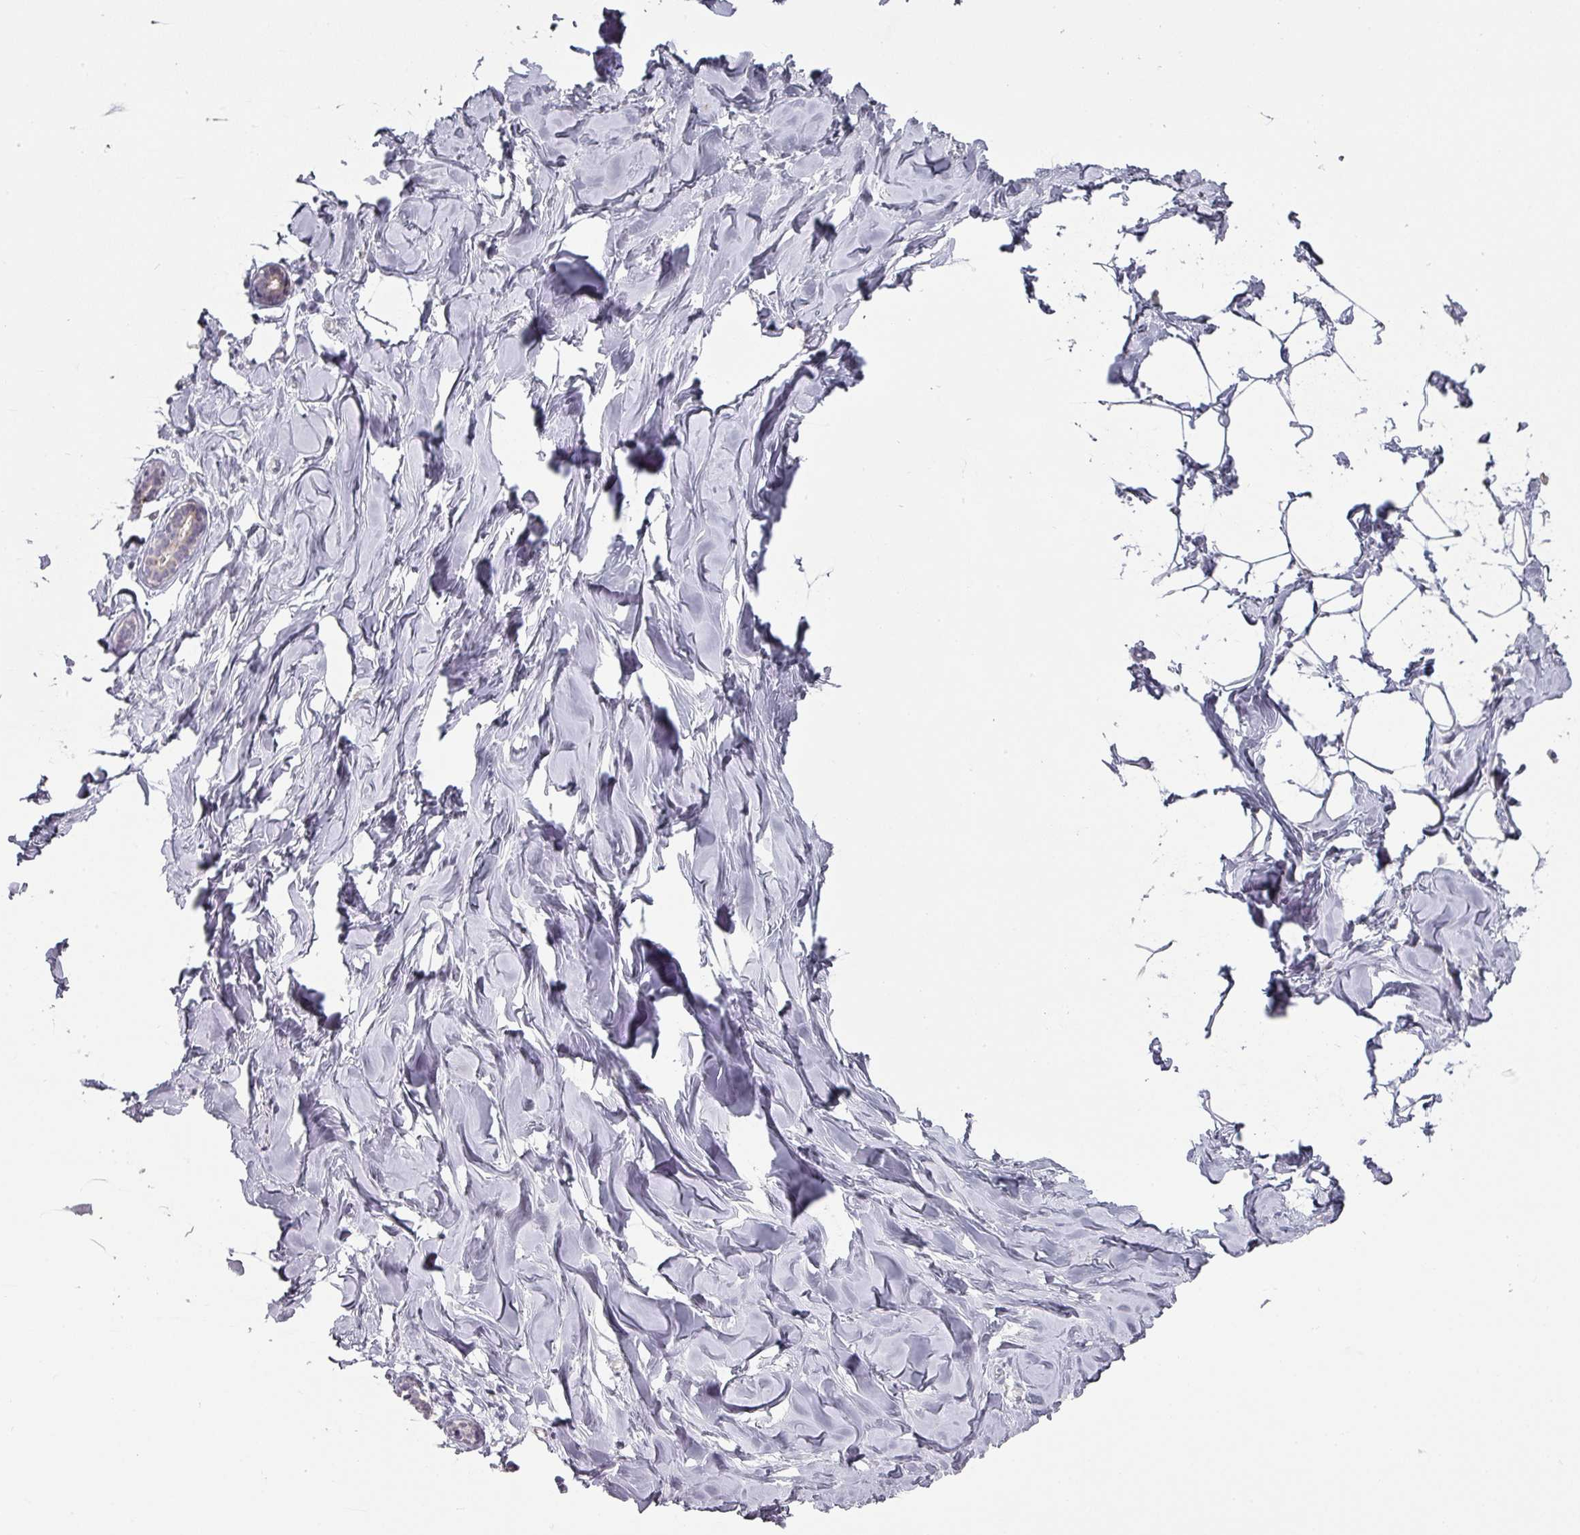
{"staining": {"intensity": "negative", "quantity": "none", "location": "none"}, "tissue": "breast", "cell_type": "Adipocytes", "image_type": "normal", "snomed": [{"axis": "morphology", "description": "Normal tissue, NOS"}, {"axis": "topography", "description": "Breast"}], "caption": "Human breast stained for a protein using IHC demonstrates no expression in adipocytes.", "gene": "GTF2H3", "patient": {"sex": "female", "age": 23}}